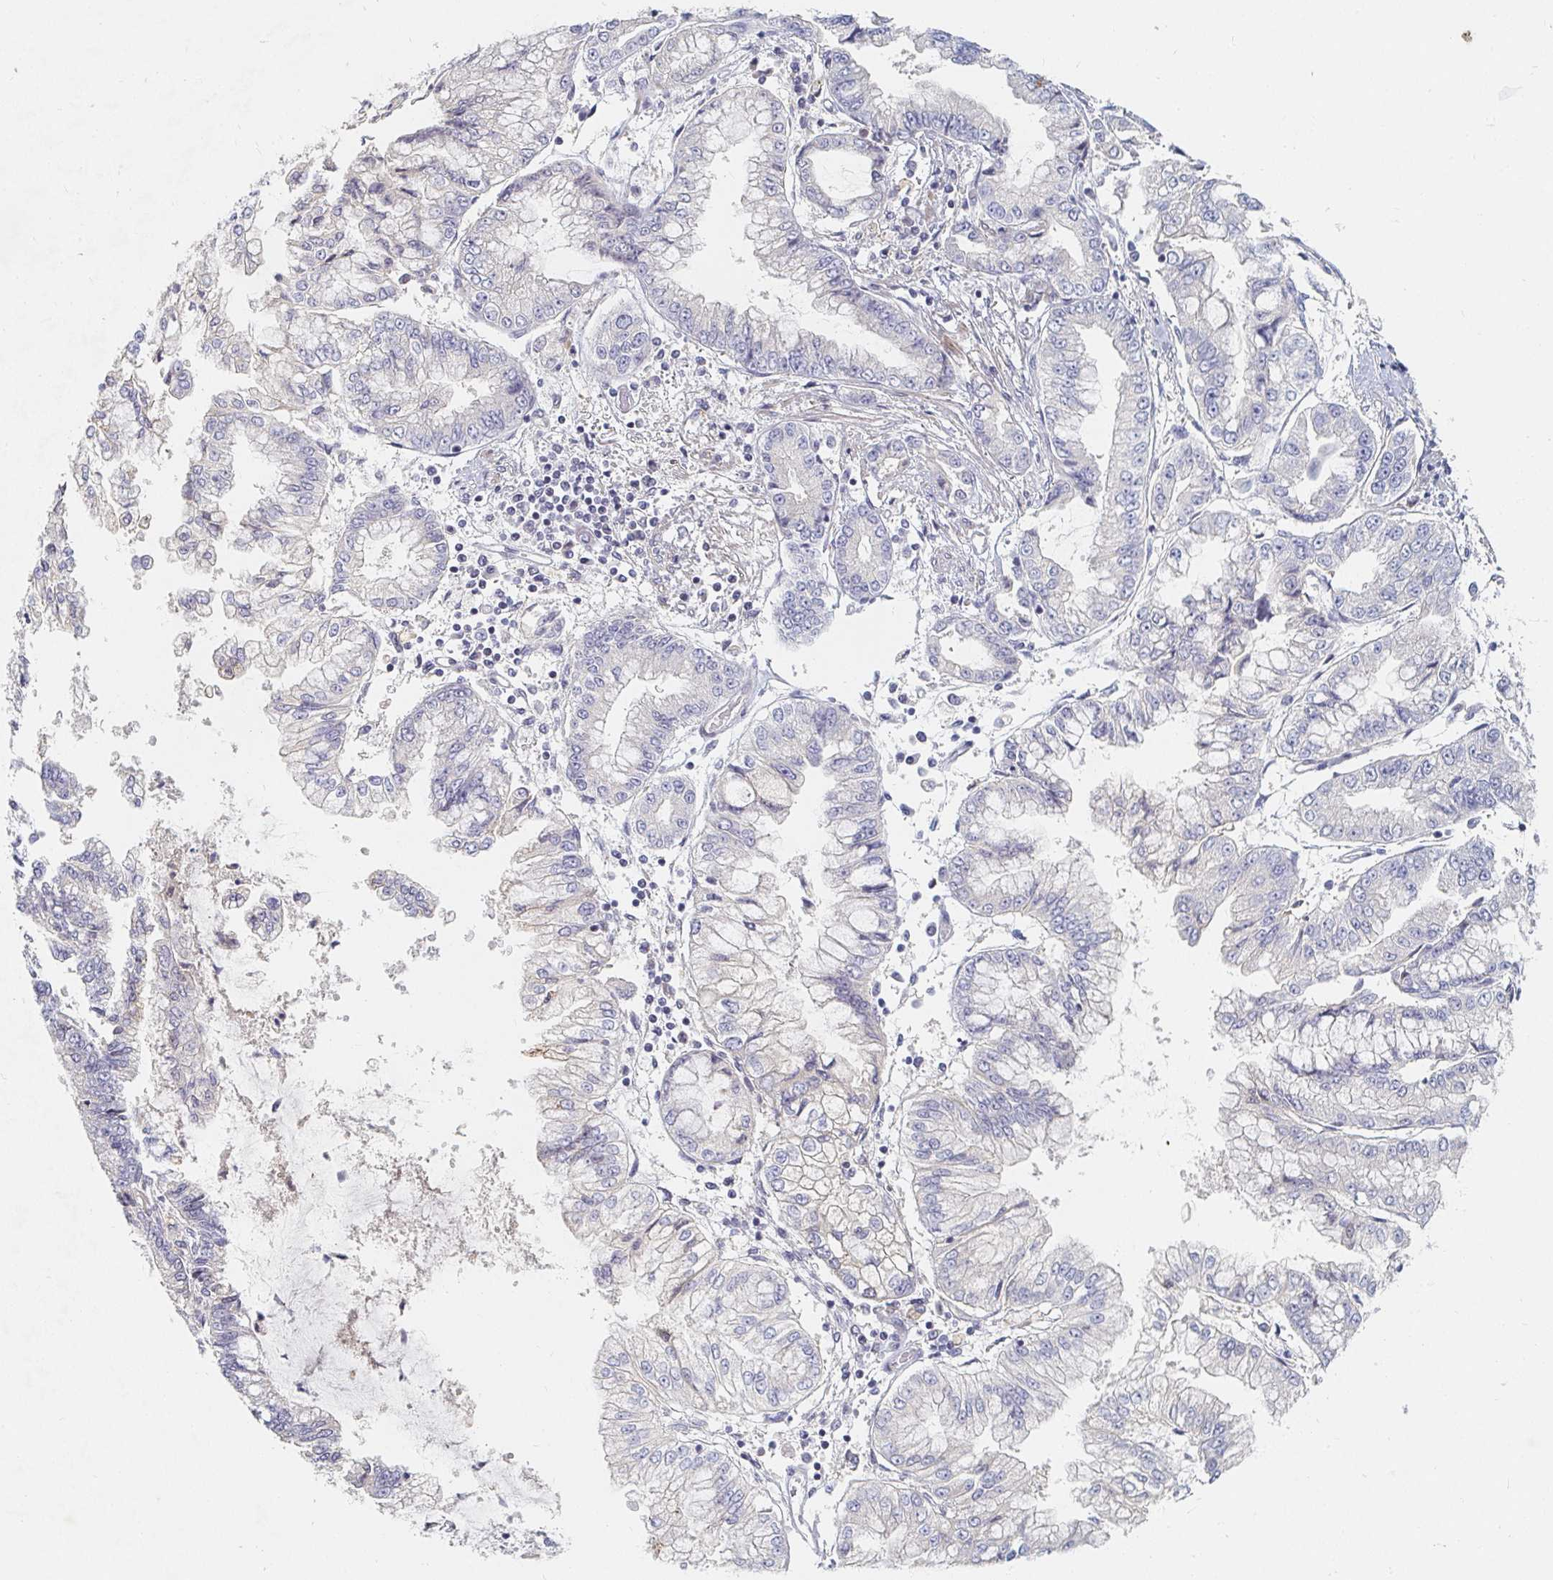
{"staining": {"intensity": "negative", "quantity": "none", "location": "none"}, "tissue": "stomach cancer", "cell_type": "Tumor cells", "image_type": "cancer", "snomed": [{"axis": "morphology", "description": "Adenocarcinoma, NOS"}, {"axis": "topography", "description": "Stomach, upper"}], "caption": "An immunohistochemistry (IHC) photomicrograph of adenocarcinoma (stomach) is shown. There is no staining in tumor cells of adenocarcinoma (stomach).", "gene": "NME9", "patient": {"sex": "female", "age": 74}}